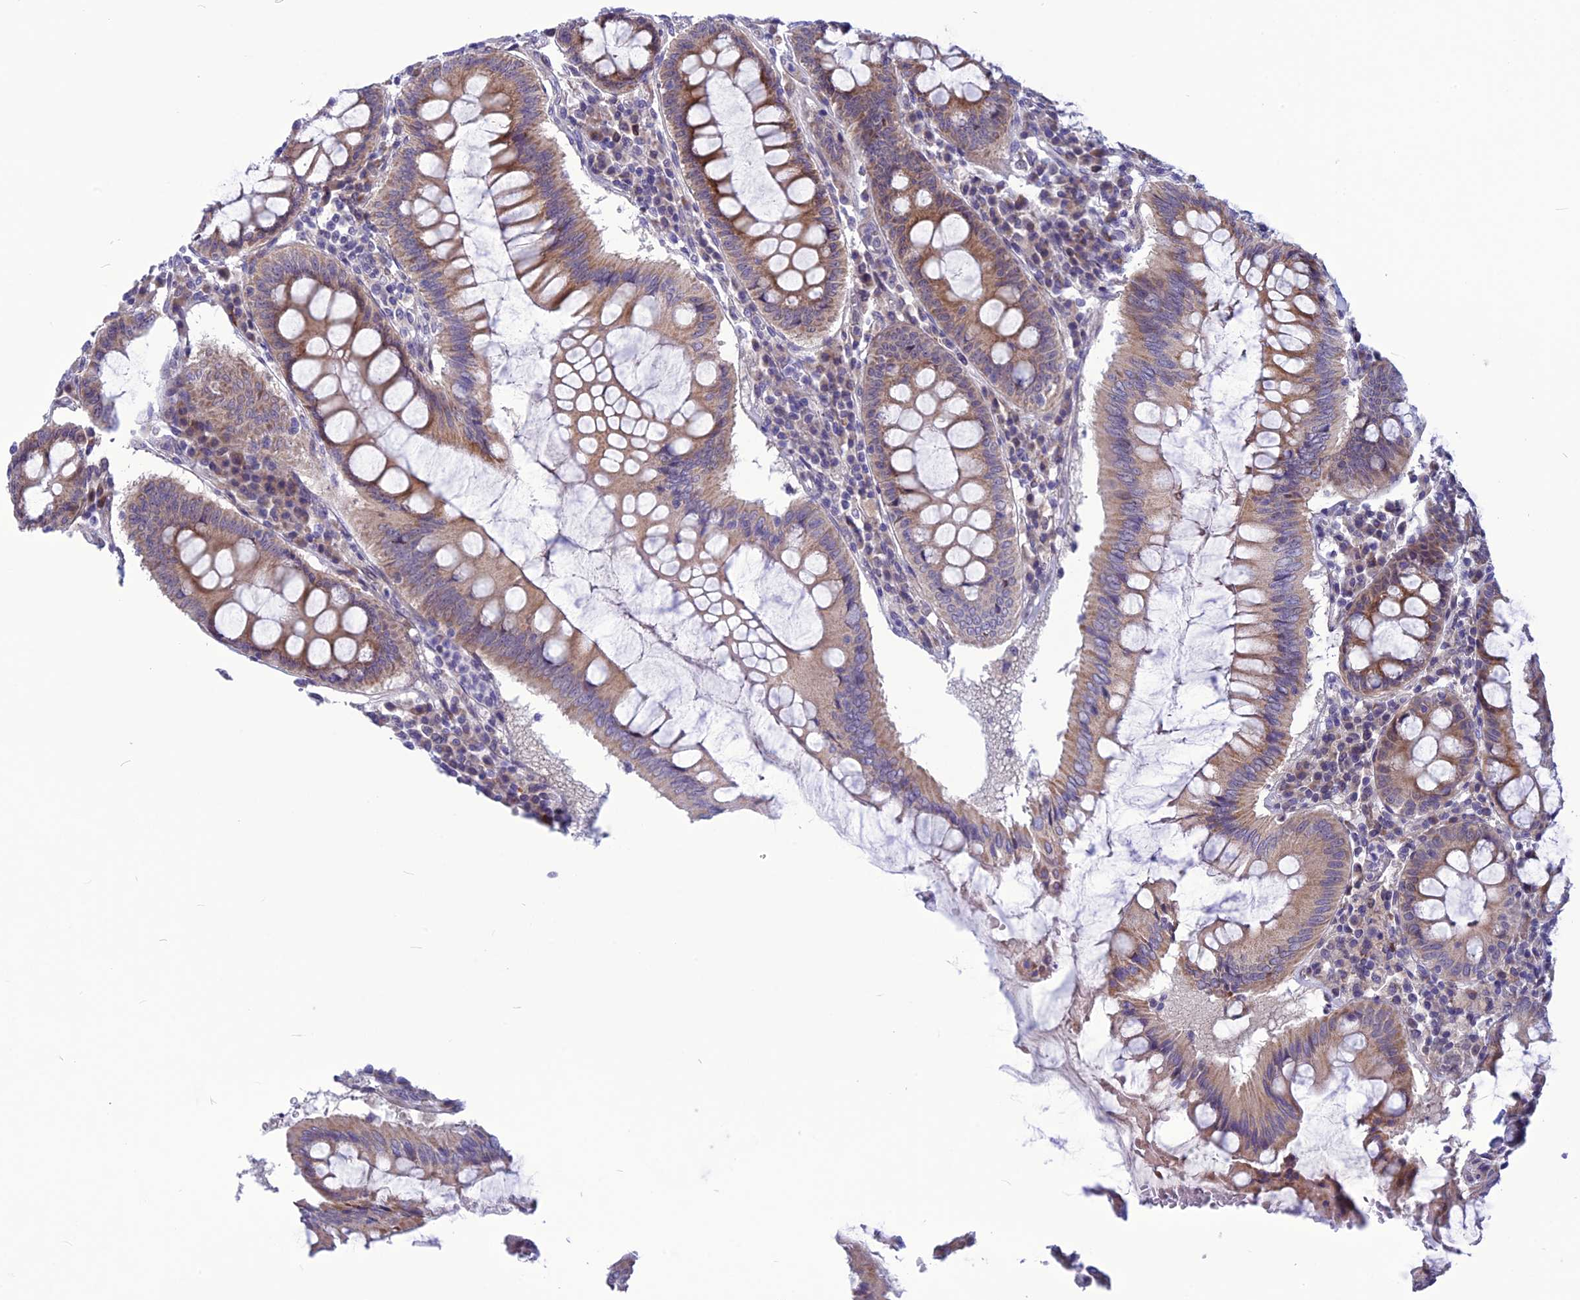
{"staining": {"intensity": "moderate", "quantity": ">75%", "location": "cytoplasmic/membranous"}, "tissue": "colorectal cancer", "cell_type": "Tumor cells", "image_type": "cancer", "snomed": [{"axis": "morphology", "description": "Normal tissue, NOS"}, {"axis": "morphology", "description": "Adenocarcinoma, NOS"}, {"axis": "topography", "description": "Colon"}], "caption": "A brown stain labels moderate cytoplasmic/membranous staining of a protein in colorectal adenocarcinoma tumor cells. Using DAB (3,3'-diaminobenzidine) (brown) and hematoxylin (blue) stains, captured at high magnification using brightfield microscopy.", "gene": "PSMF1", "patient": {"sex": "female", "age": 75}}